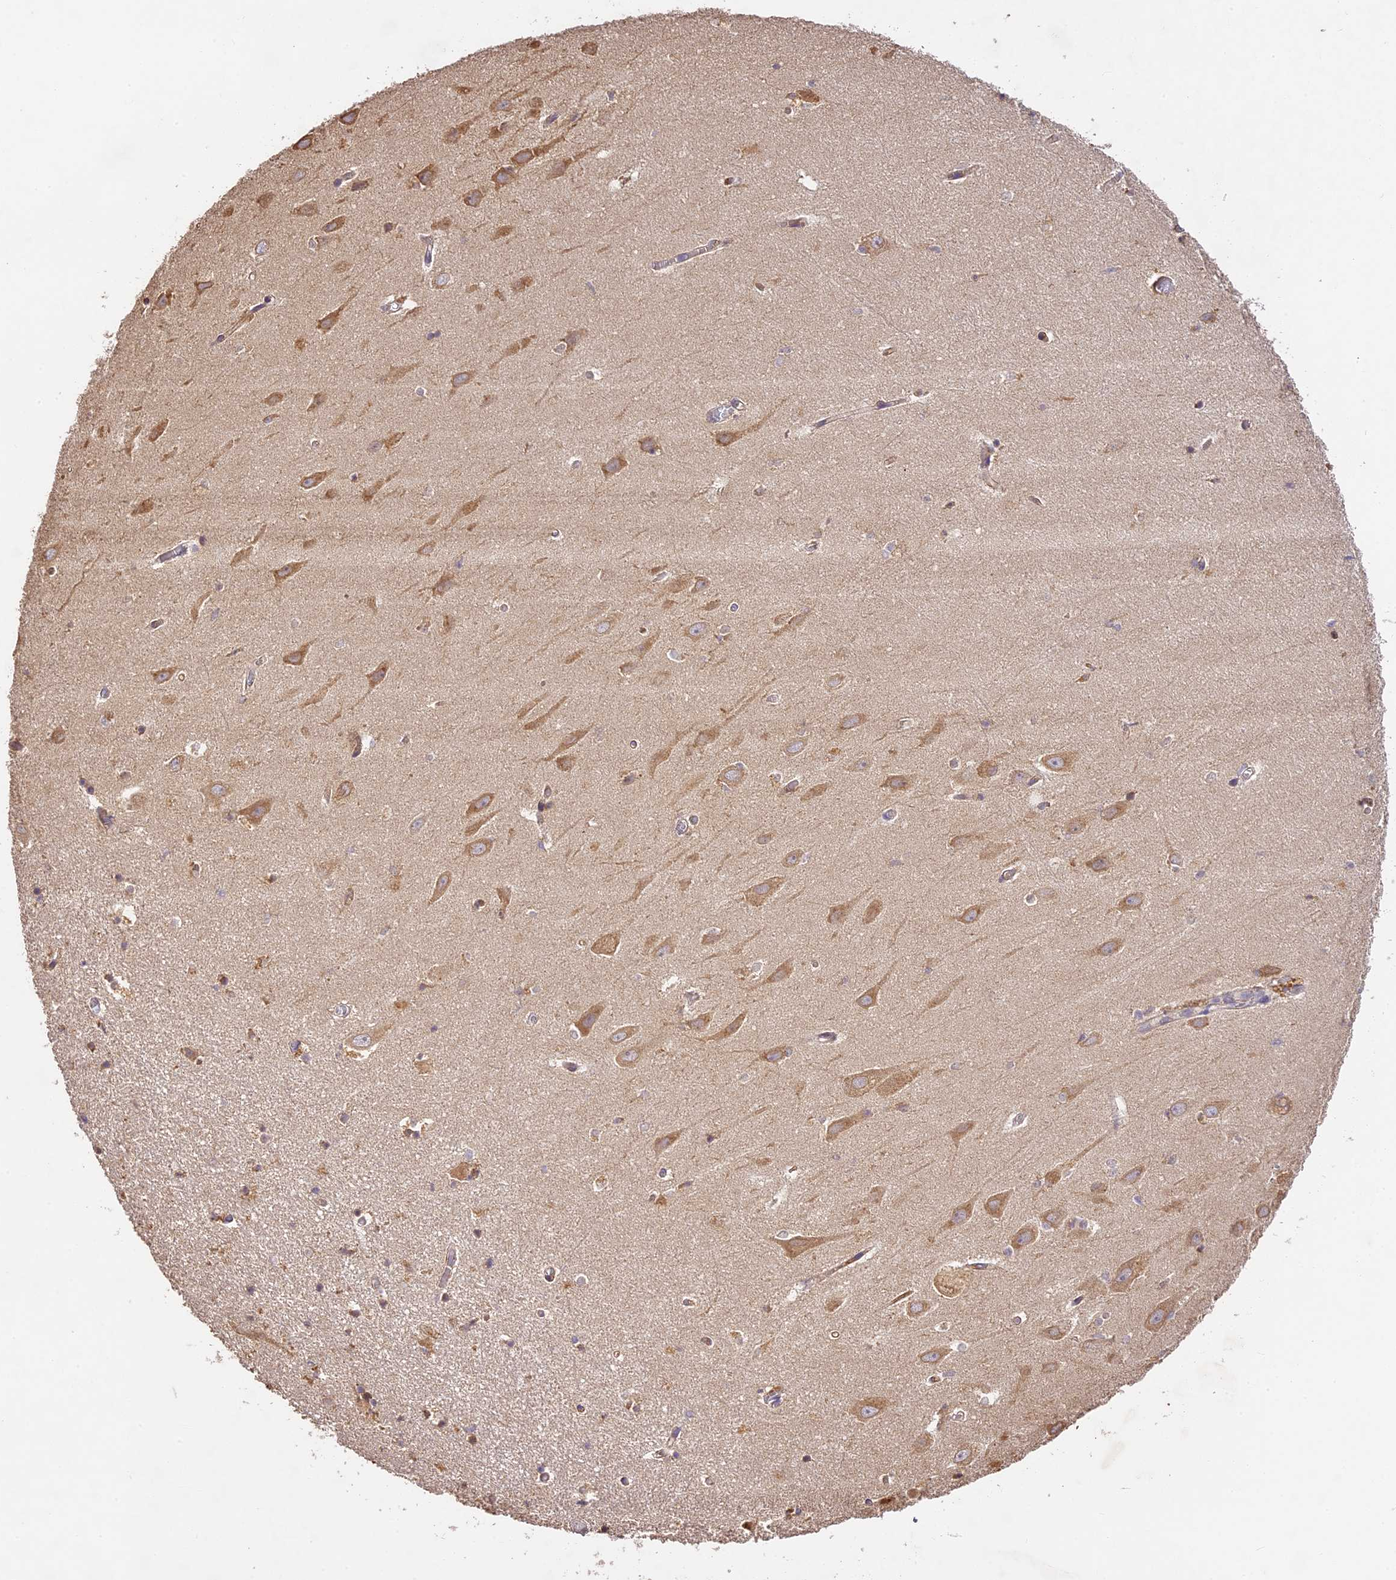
{"staining": {"intensity": "moderate", "quantity": "<25%", "location": "cytoplasmic/membranous"}, "tissue": "hippocampus", "cell_type": "Glial cells", "image_type": "normal", "snomed": [{"axis": "morphology", "description": "Normal tissue, NOS"}, {"axis": "topography", "description": "Hippocampus"}], "caption": "Immunohistochemistry micrograph of normal hippocampus: hippocampus stained using immunohistochemistry reveals low levels of moderate protein expression localized specifically in the cytoplasmic/membranous of glial cells, appearing as a cytoplasmic/membranous brown color.", "gene": "BRAP", "patient": {"sex": "female", "age": 64}}